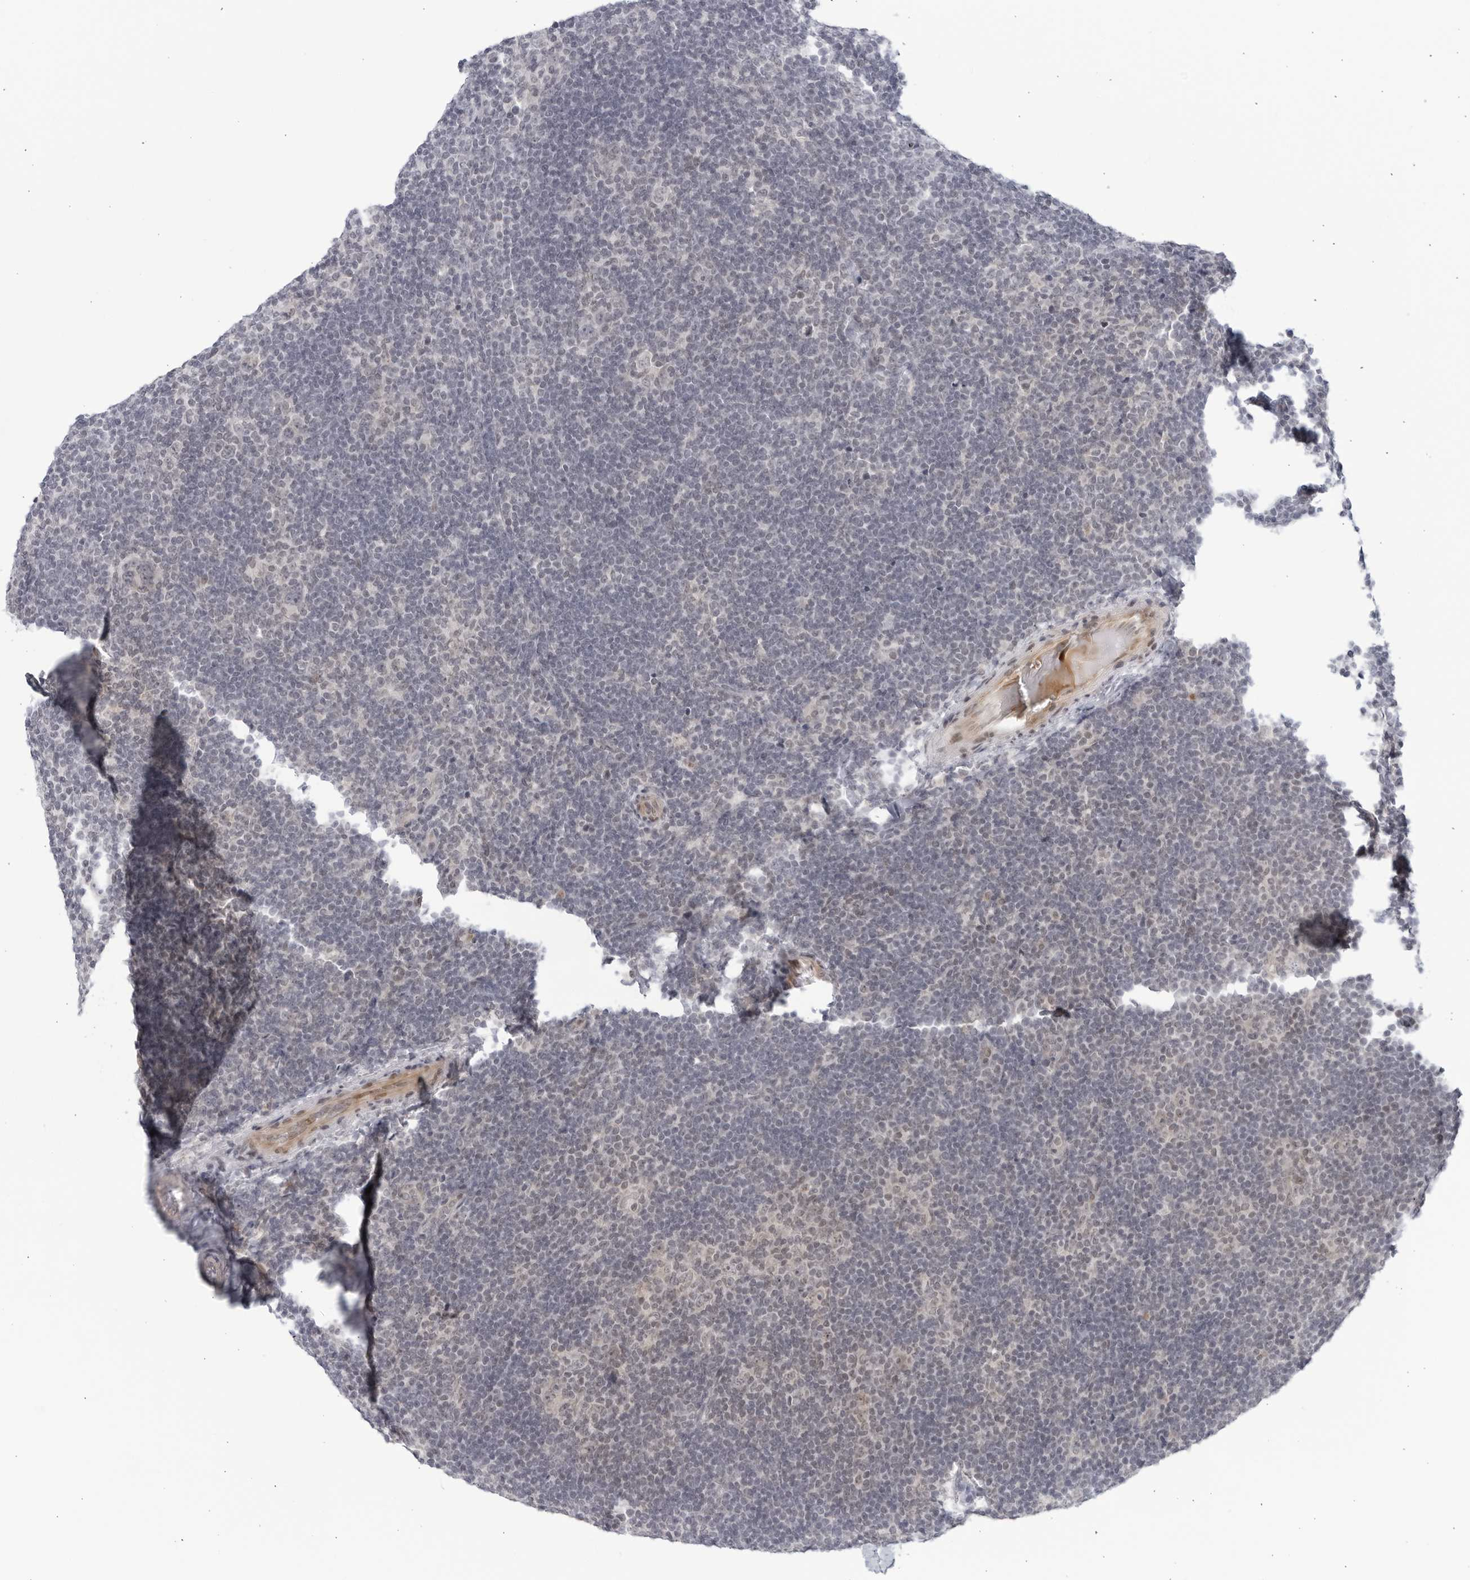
{"staining": {"intensity": "negative", "quantity": "none", "location": "none"}, "tissue": "lymphoma", "cell_type": "Tumor cells", "image_type": "cancer", "snomed": [{"axis": "morphology", "description": "Hodgkin's disease, NOS"}, {"axis": "topography", "description": "Lymph node"}], "caption": "Immunohistochemistry image of neoplastic tissue: human lymphoma stained with DAB exhibits no significant protein expression in tumor cells.", "gene": "WDTC1", "patient": {"sex": "female", "age": 57}}